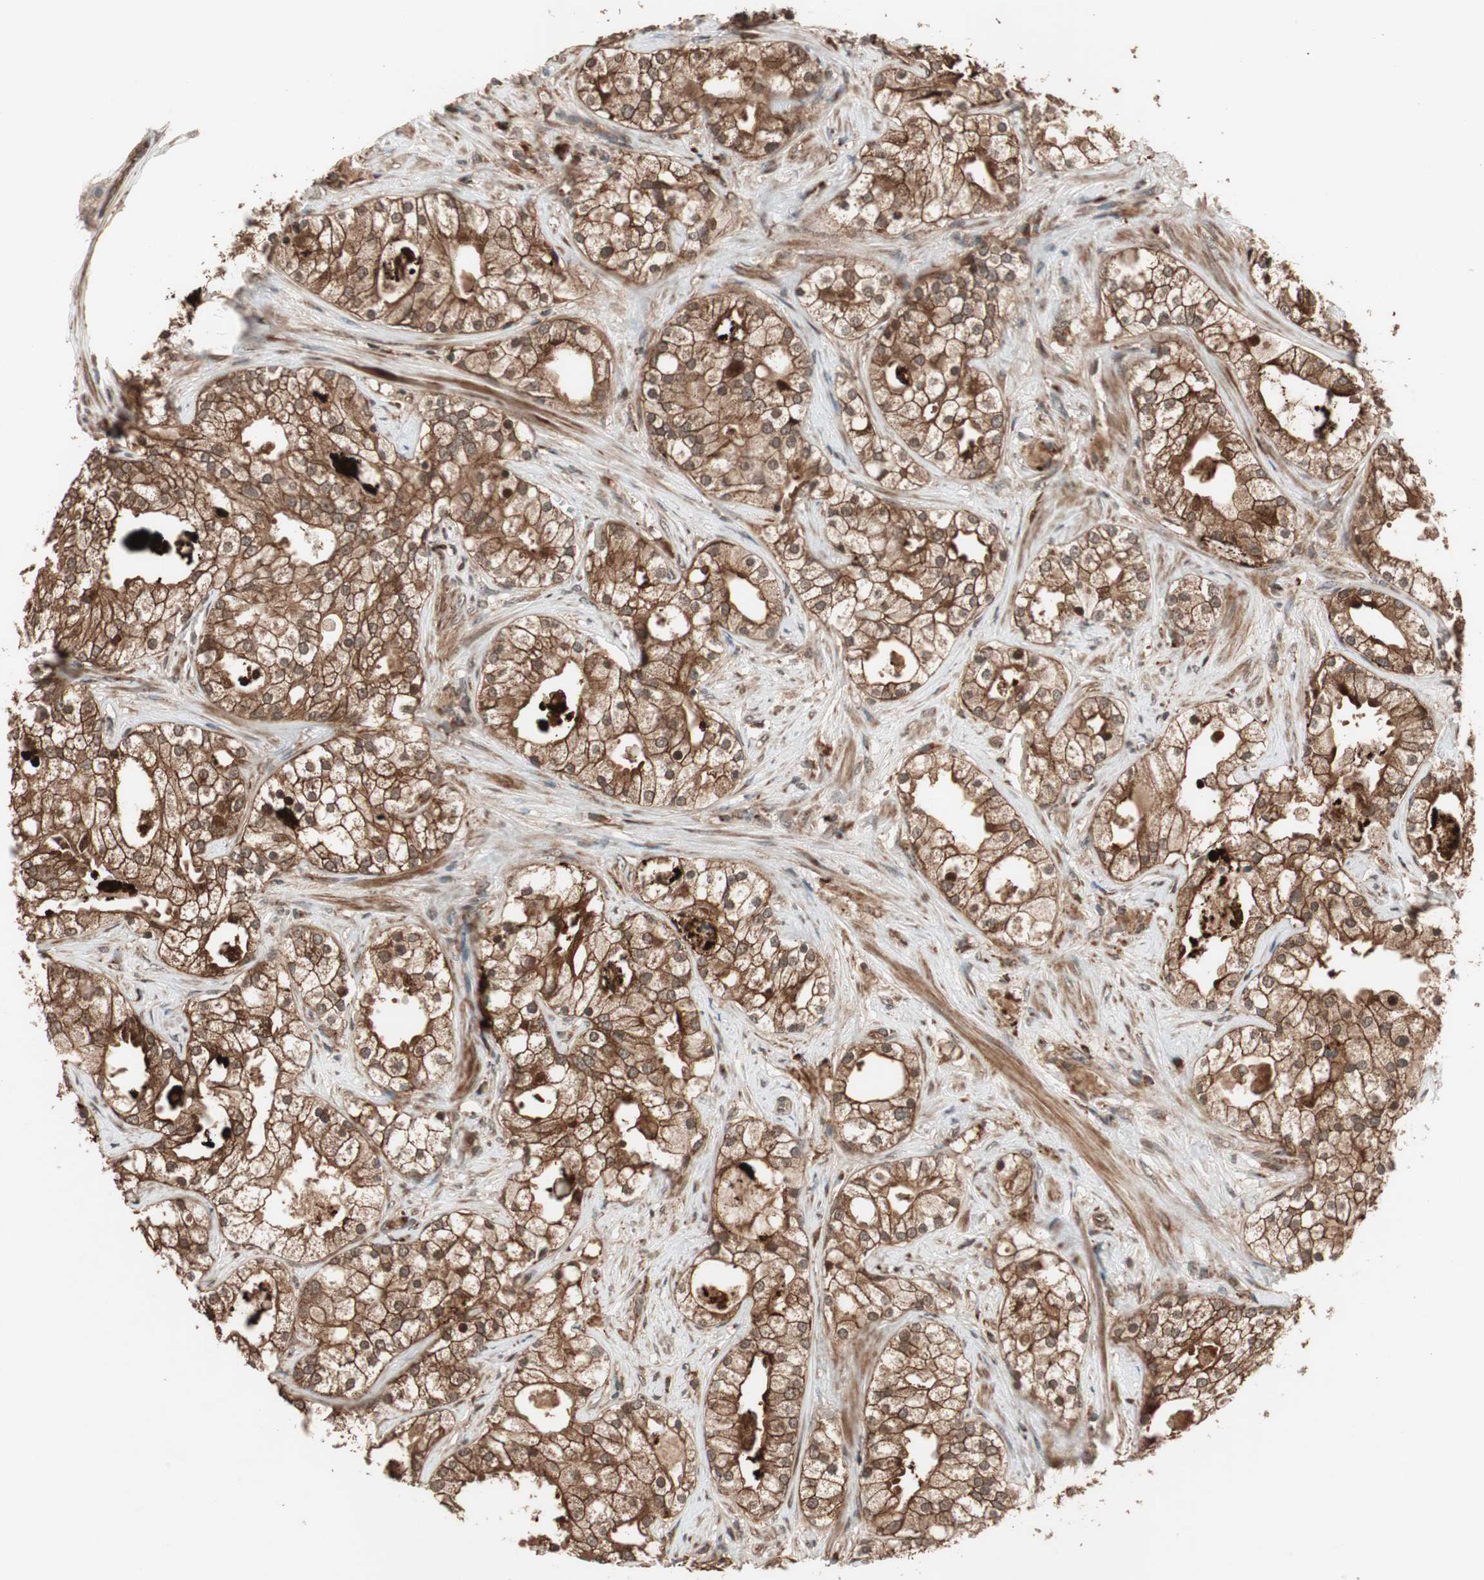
{"staining": {"intensity": "strong", "quantity": ">75%", "location": "cytoplasmic/membranous"}, "tissue": "prostate cancer", "cell_type": "Tumor cells", "image_type": "cancer", "snomed": [{"axis": "morphology", "description": "Adenocarcinoma, Low grade"}, {"axis": "topography", "description": "Prostate"}], "caption": "Prostate cancer (adenocarcinoma (low-grade)) was stained to show a protein in brown. There is high levels of strong cytoplasmic/membranous expression in about >75% of tumor cells.", "gene": "RAB1A", "patient": {"sex": "male", "age": 58}}